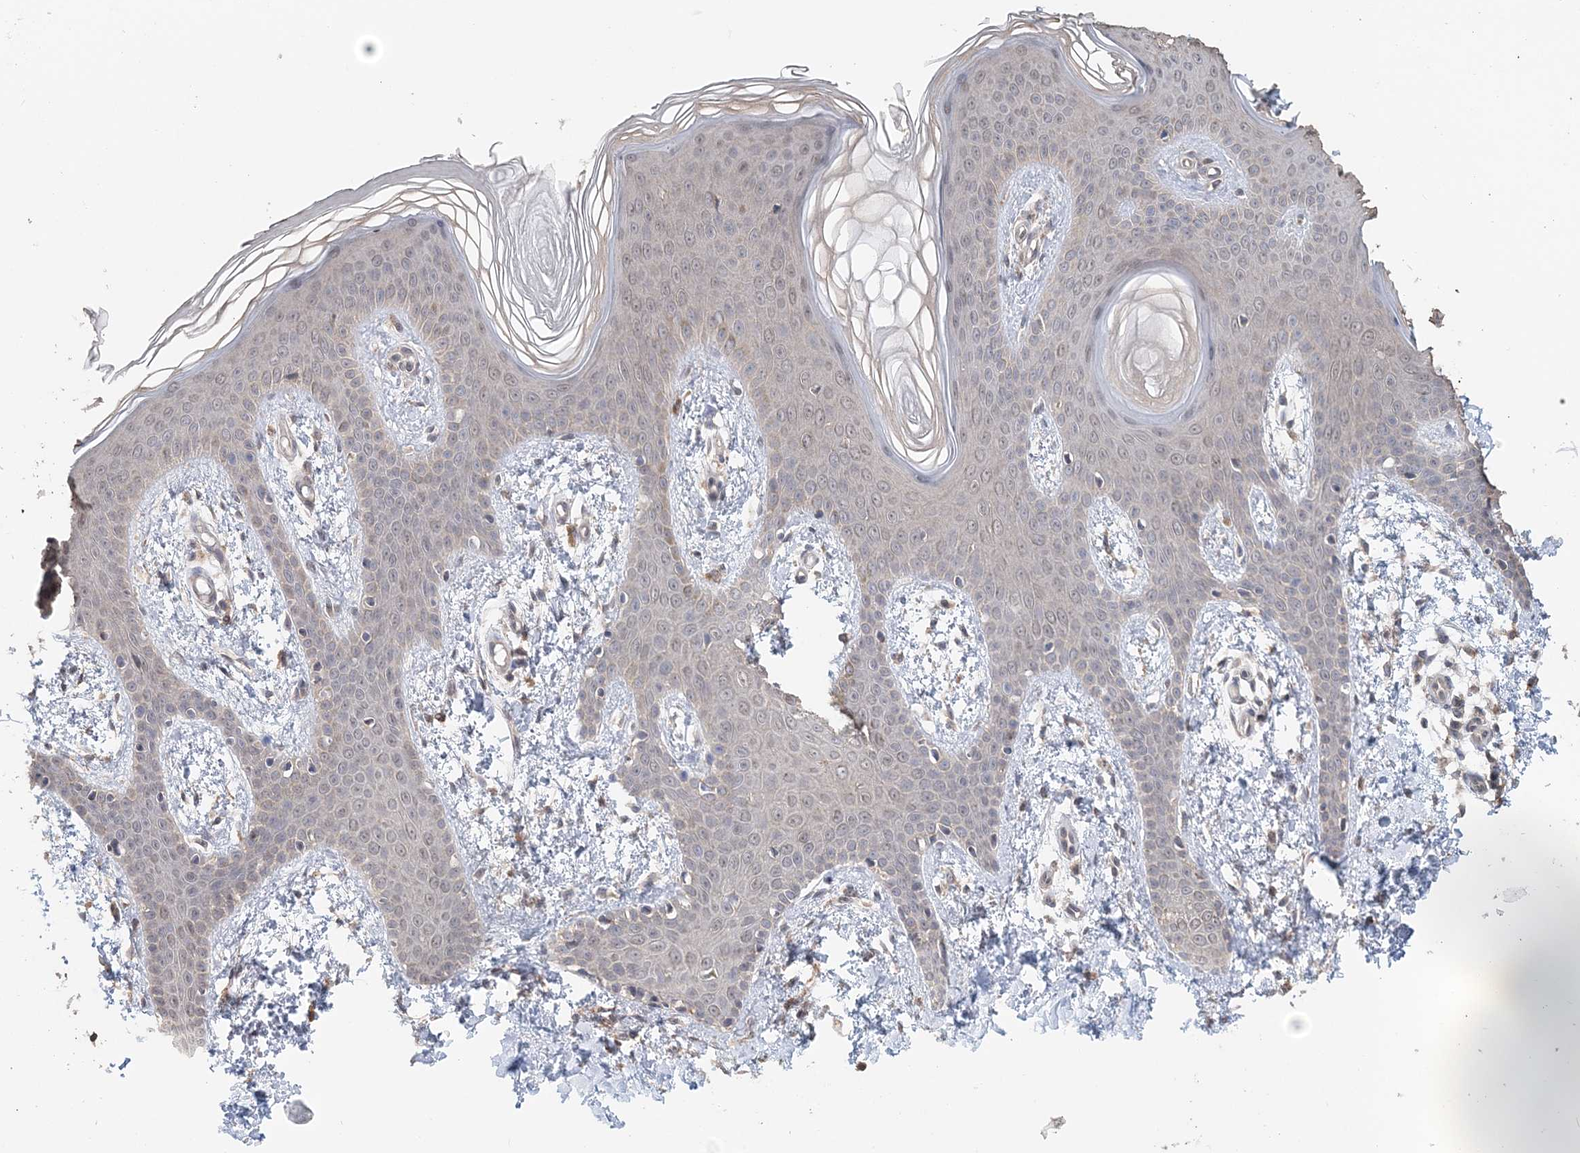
{"staining": {"intensity": "weak", "quantity": ">75%", "location": "cytoplasmic/membranous"}, "tissue": "skin", "cell_type": "Fibroblasts", "image_type": "normal", "snomed": [{"axis": "morphology", "description": "Normal tissue, NOS"}, {"axis": "topography", "description": "Skin"}], "caption": "The image exhibits staining of normal skin, revealing weak cytoplasmic/membranous protein staining (brown color) within fibroblasts. Immunohistochemistry stains the protein of interest in brown and the nuclei are stained blue.", "gene": "FBXO38", "patient": {"sex": "male", "age": 36}}